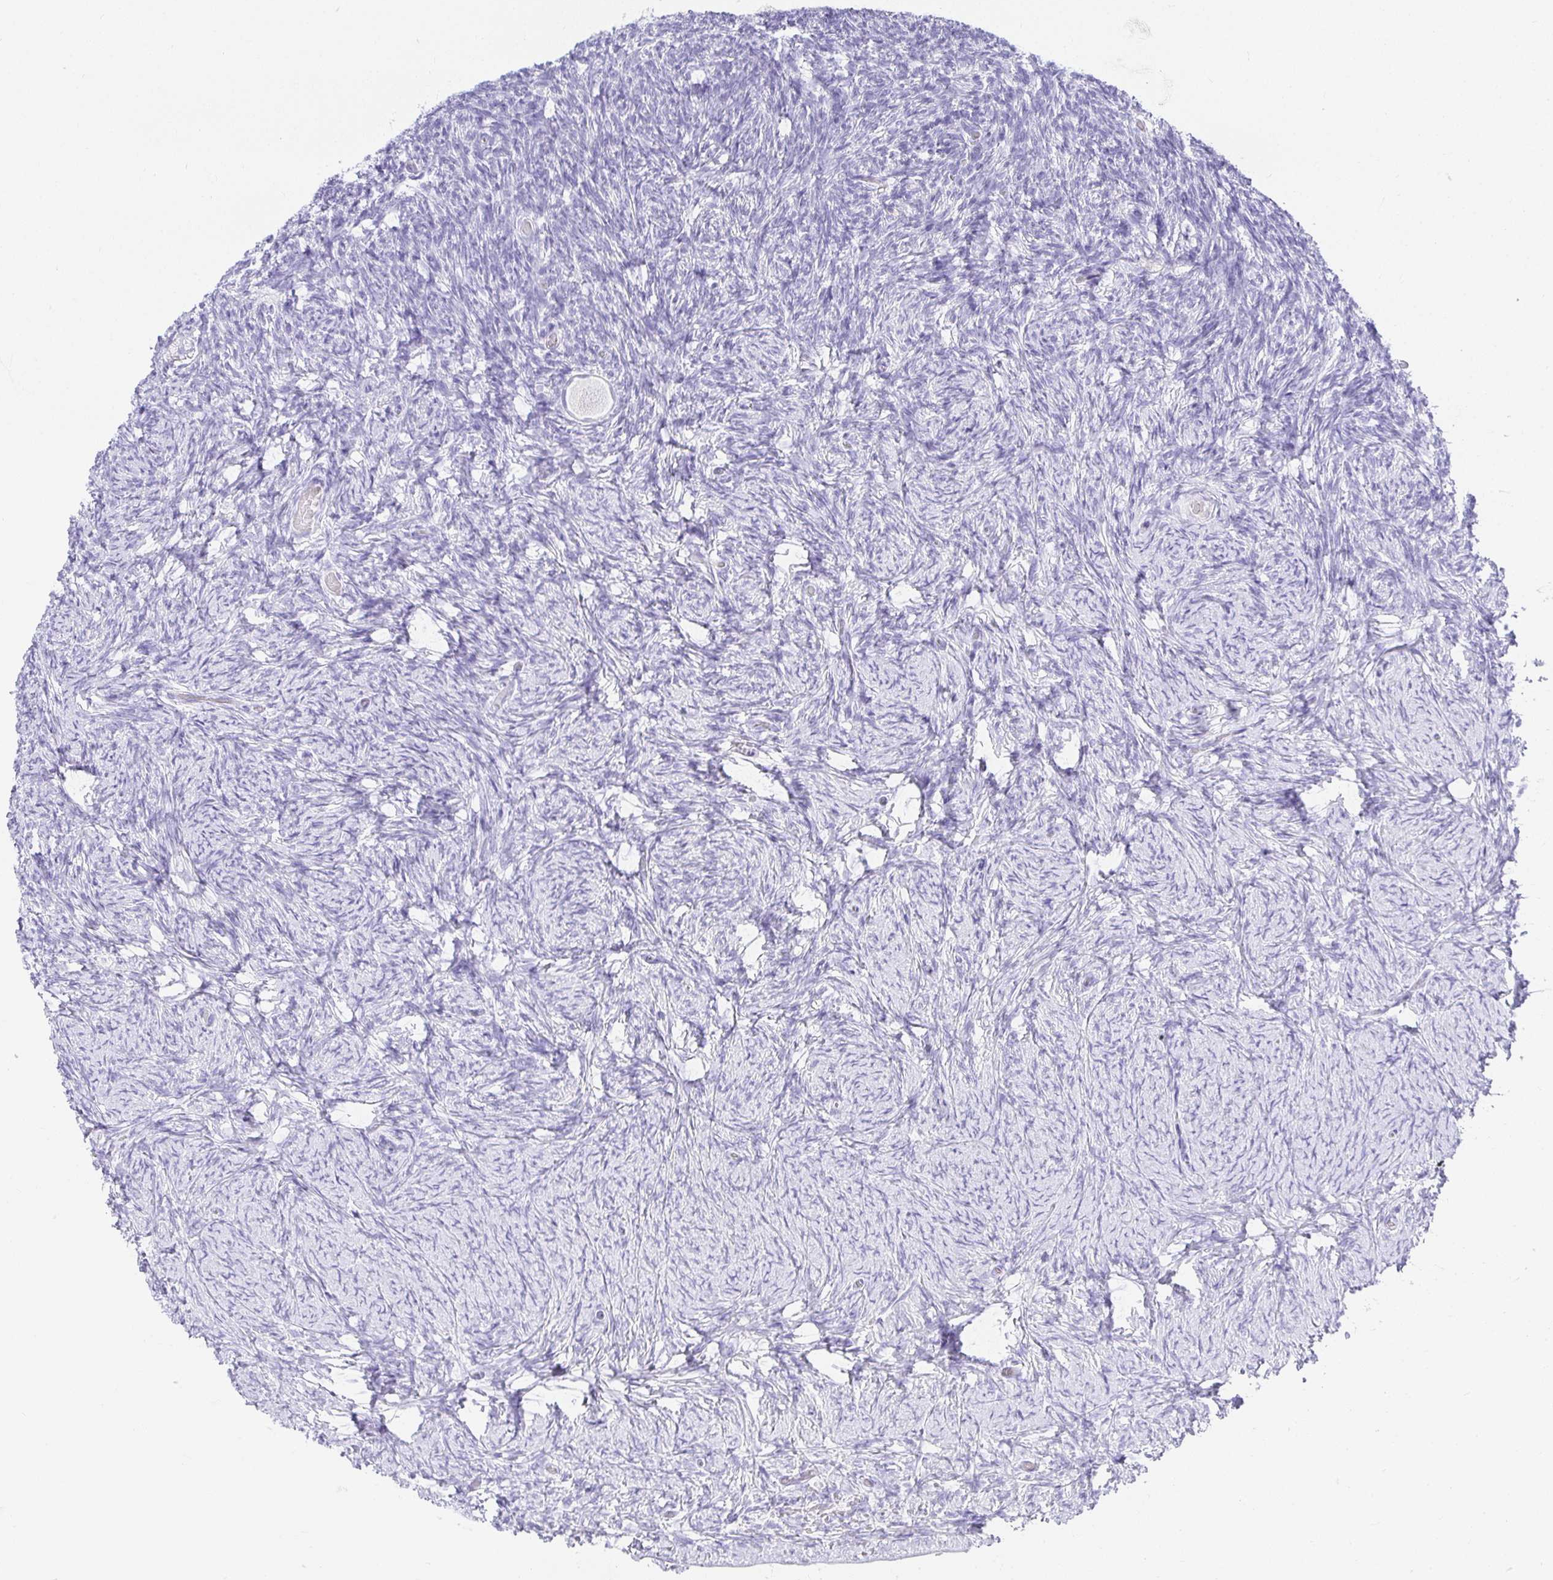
{"staining": {"intensity": "negative", "quantity": "none", "location": "none"}, "tissue": "ovary", "cell_type": "Follicle cells", "image_type": "normal", "snomed": [{"axis": "morphology", "description": "Normal tissue, NOS"}, {"axis": "topography", "description": "Ovary"}], "caption": "Follicle cells show no significant protein staining in unremarkable ovary. (DAB (3,3'-diaminobenzidine) immunohistochemistry with hematoxylin counter stain).", "gene": "CHAT", "patient": {"sex": "female", "age": 34}}